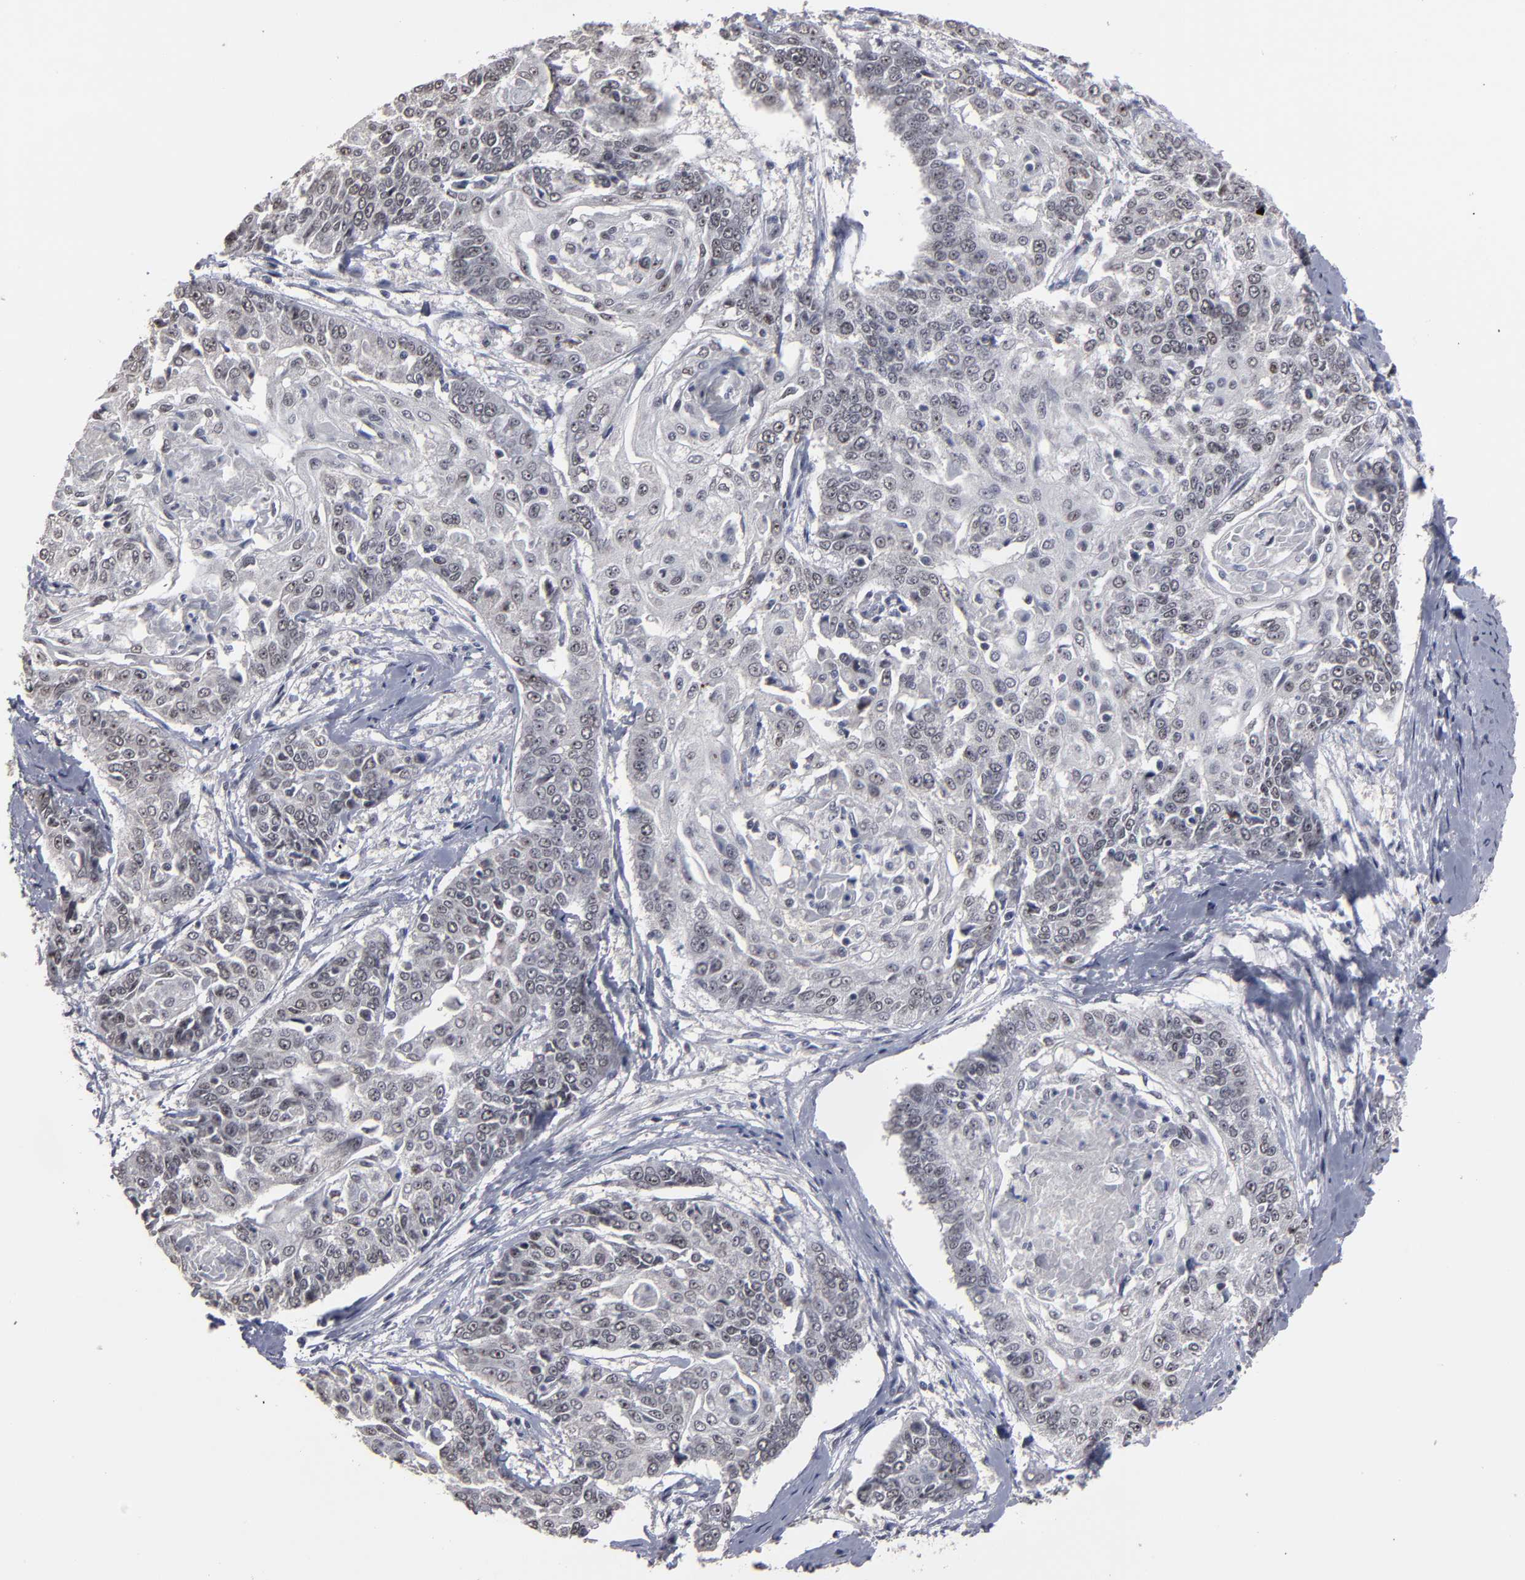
{"staining": {"intensity": "negative", "quantity": "none", "location": "none"}, "tissue": "cervical cancer", "cell_type": "Tumor cells", "image_type": "cancer", "snomed": [{"axis": "morphology", "description": "Squamous cell carcinoma, NOS"}, {"axis": "topography", "description": "Cervix"}], "caption": "The photomicrograph exhibits no staining of tumor cells in cervical cancer.", "gene": "SSRP1", "patient": {"sex": "female", "age": 64}}